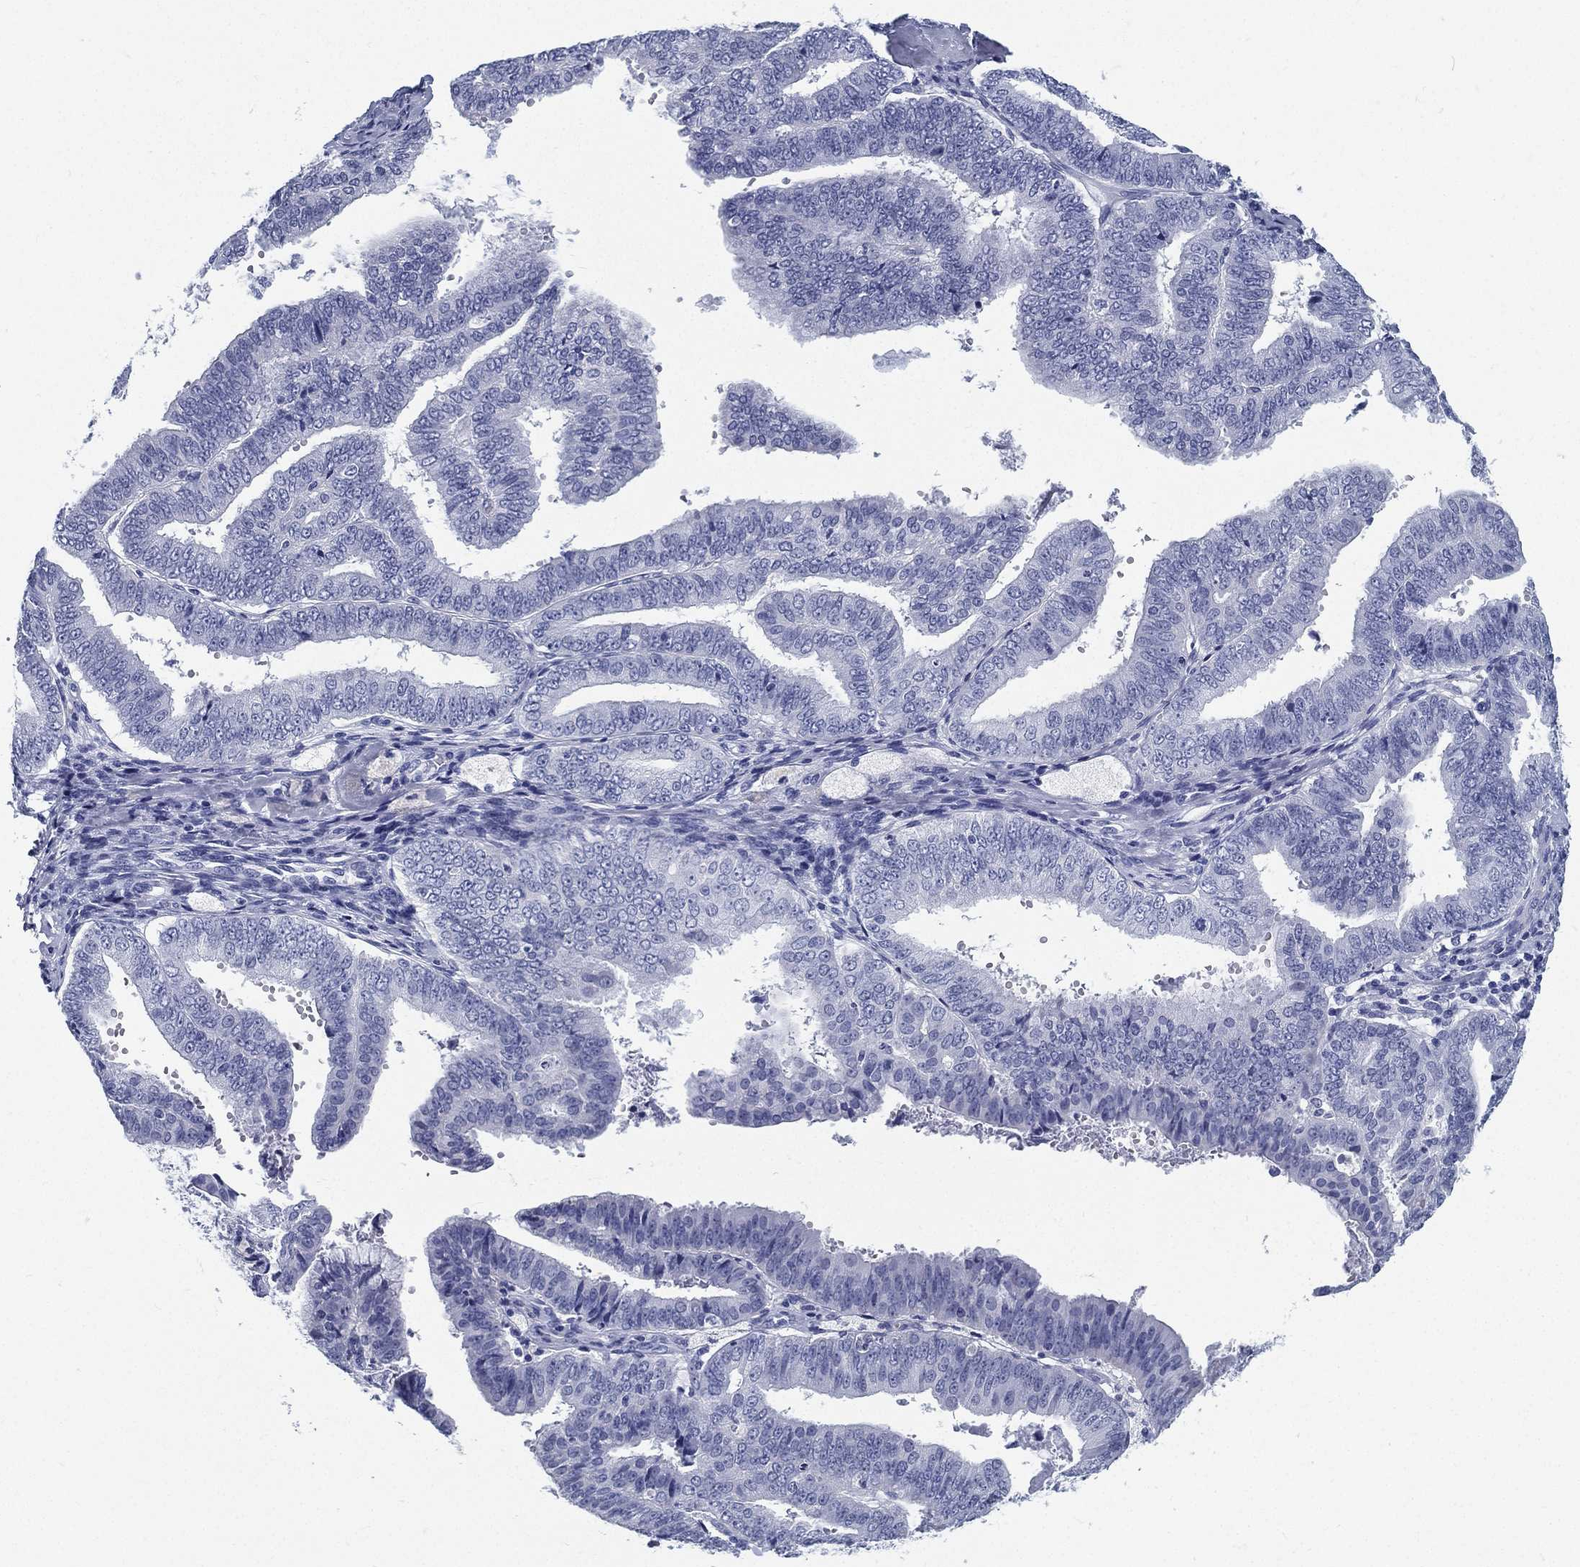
{"staining": {"intensity": "negative", "quantity": "none", "location": "none"}, "tissue": "endometrial cancer", "cell_type": "Tumor cells", "image_type": "cancer", "snomed": [{"axis": "morphology", "description": "Adenocarcinoma, NOS"}, {"axis": "topography", "description": "Endometrium"}], "caption": "This is an immunohistochemistry photomicrograph of endometrial adenocarcinoma. There is no positivity in tumor cells.", "gene": "ATP1B2", "patient": {"sex": "female", "age": 63}}